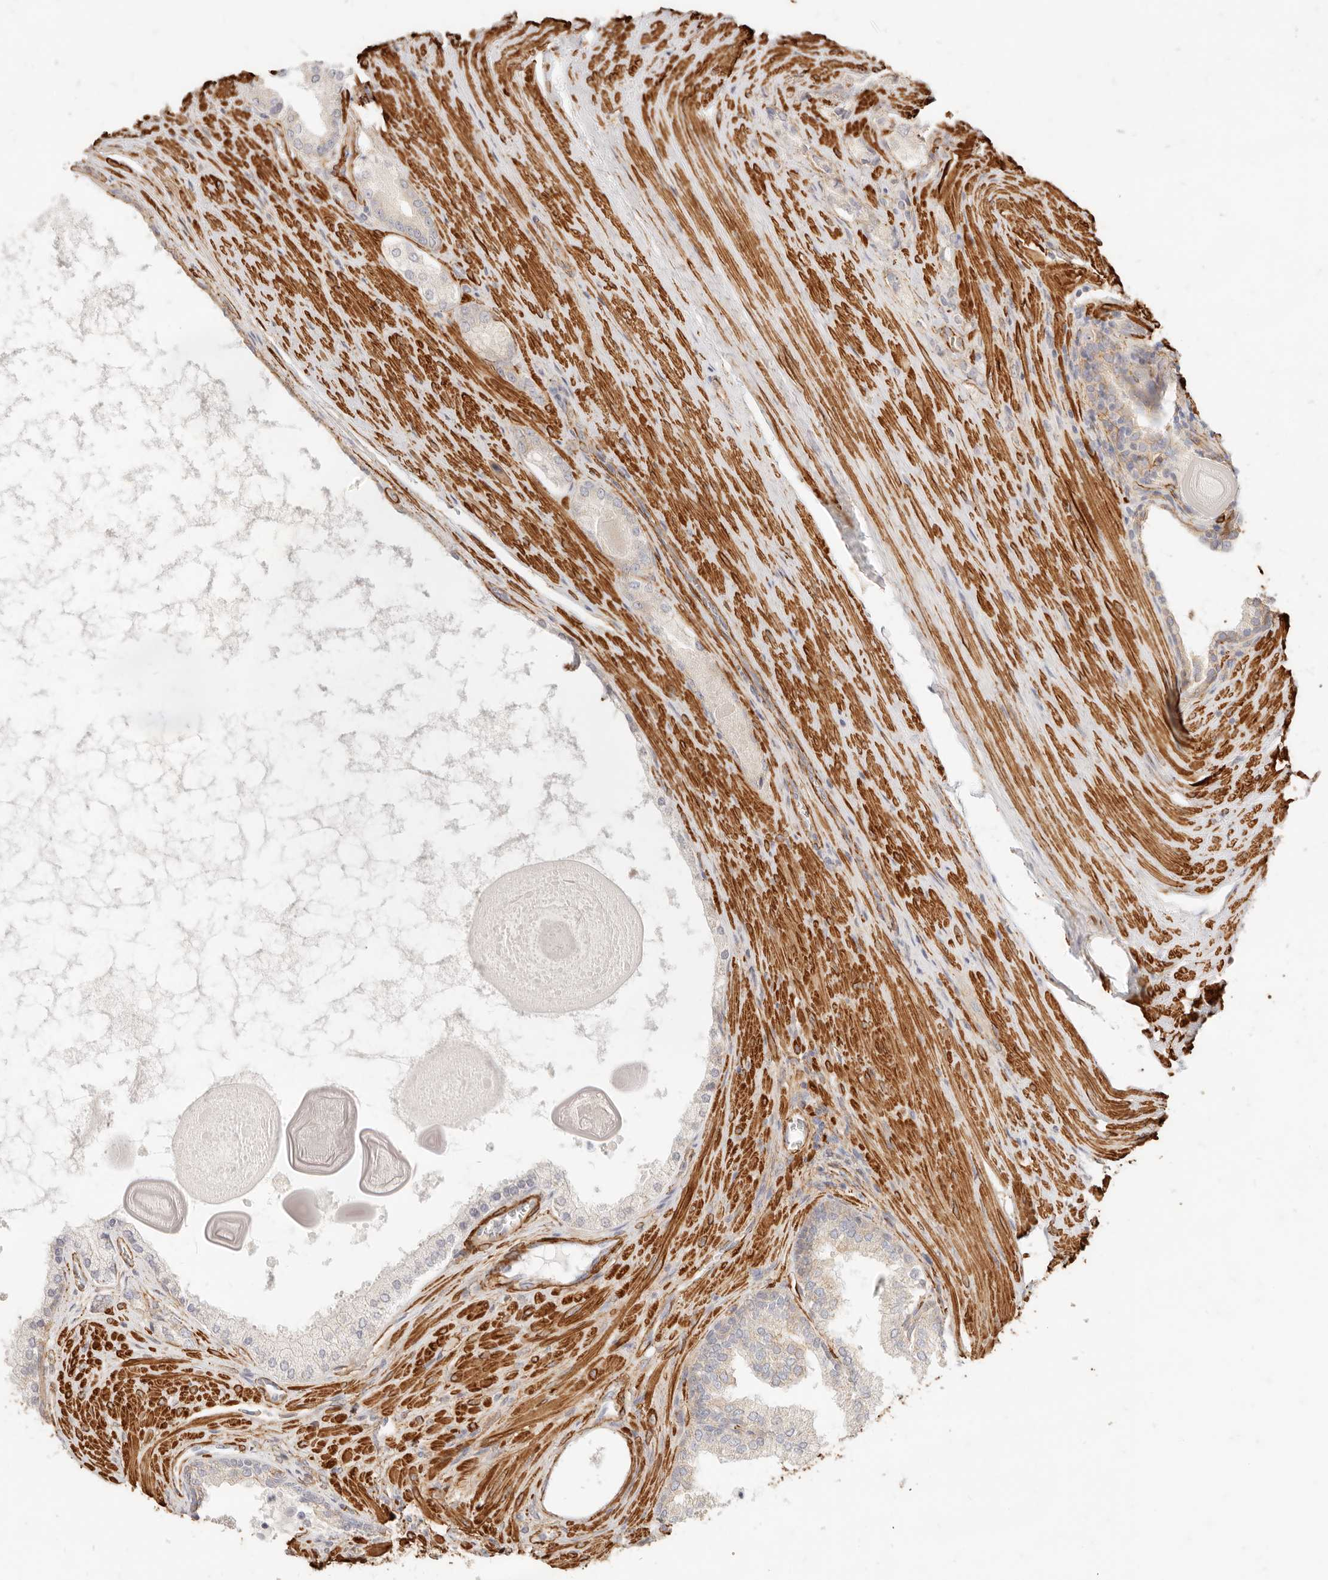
{"staining": {"intensity": "negative", "quantity": "none", "location": "none"}, "tissue": "prostate cancer", "cell_type": "Tumor cells", "image_type": "cancer", "snomed": [{"axis": "morphology", "description": "Adenocarcinoma, High grade"}, {"axis": "topography", "description": "Prostate"}], "caption": "Prostate cancer was stained to show a protein in brown. There is no significant expression in tumor cells.", "gene": "TMTC2", "patient": {"sex": "male", "age": 60}}